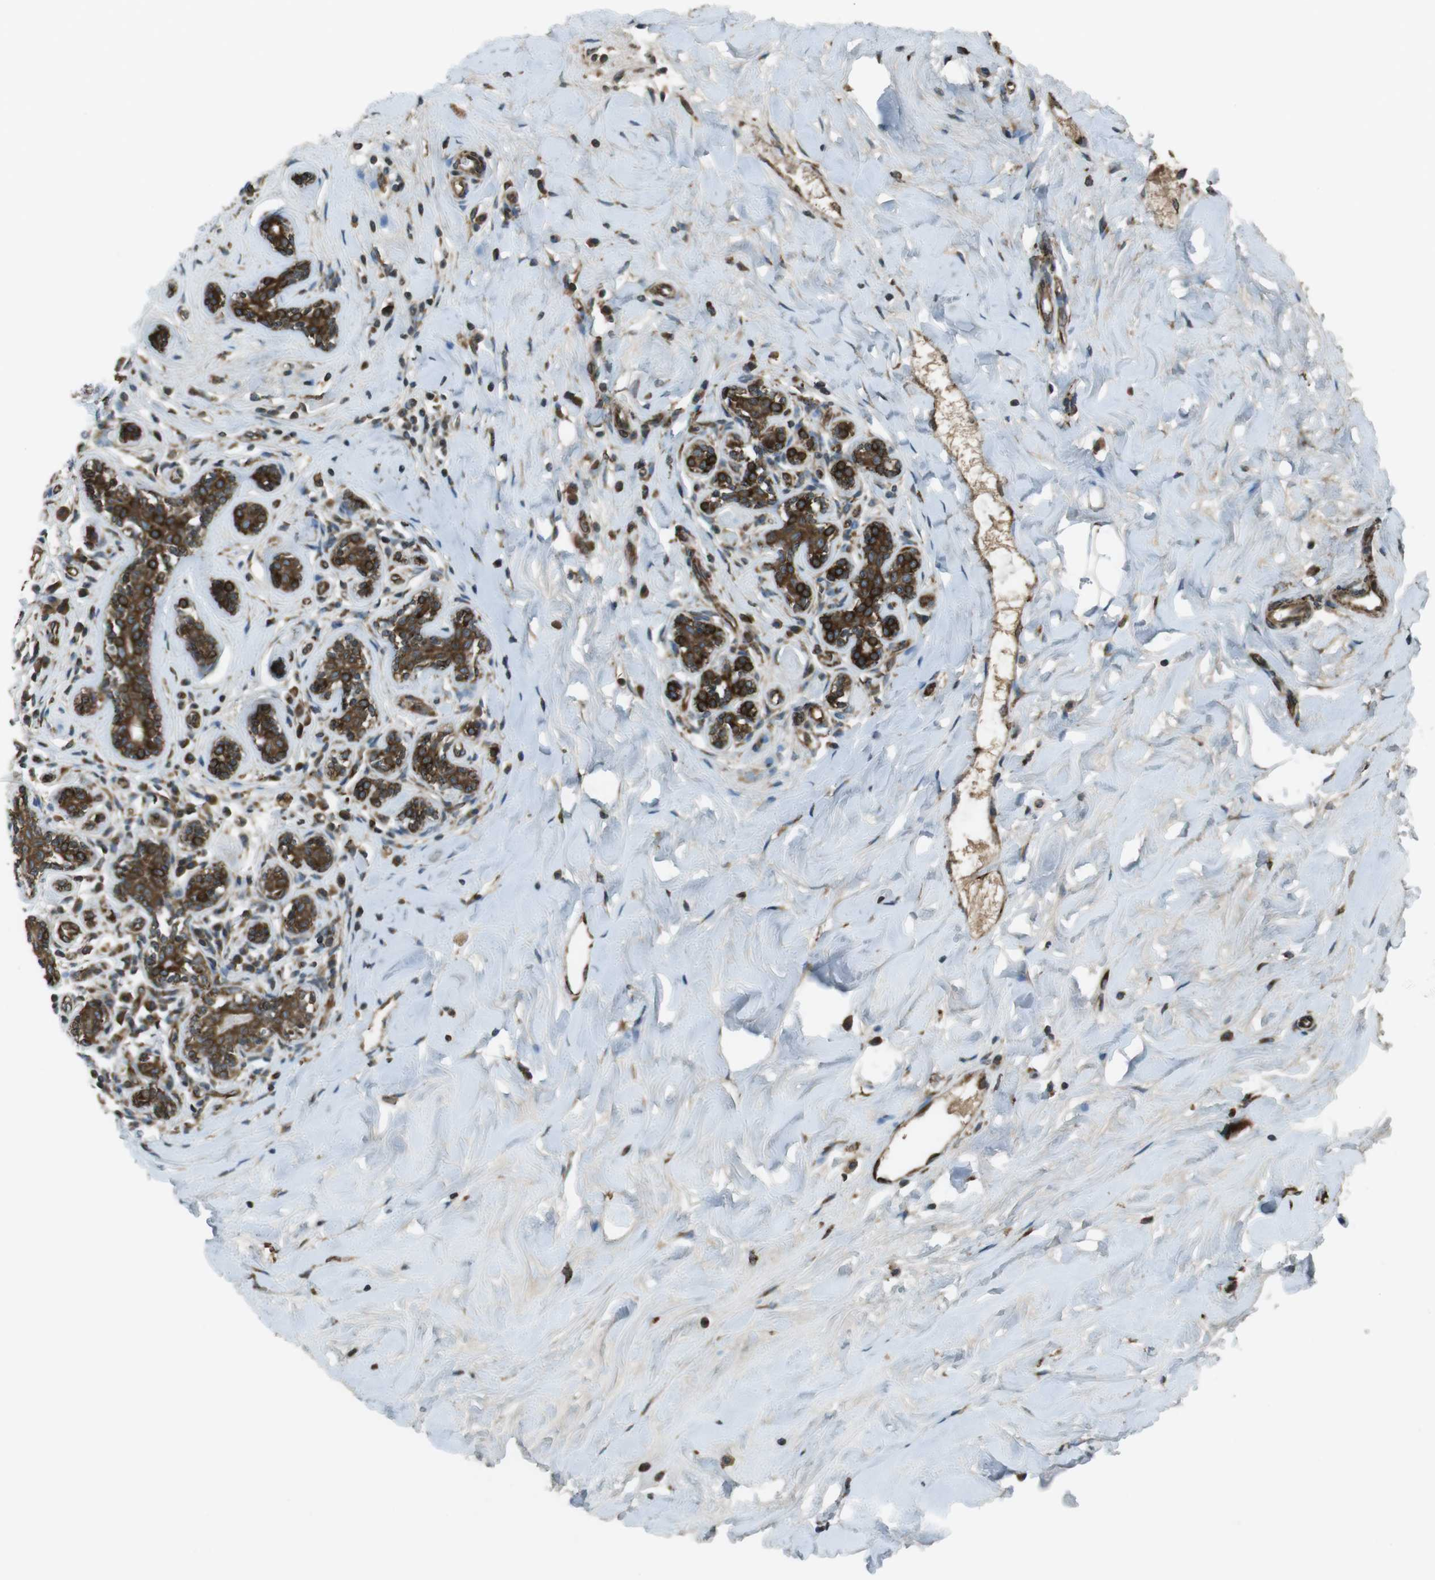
{"staining": {"intensity": "strong", "quantity": ">75%", "location": "cytoplasmic/membranous"}, "tissue": "breast cancer", "cell_type": "Tumor cells", "image_type": "cancer", "snomed": [{"axis": "morphology", "description": "Normal tissue, NOS"}, {"axis": "morphology", "description": "Duct carcinoma"}, {"axis": "topography", "description": "Breast"}], "caption": "A high amount of strong cytoplasmic/membranous expression is identified in approximately >75% of tumor cells in breast cancer (invasive ductal carcinoma) tissue. (Stains: DAB in brown, nuclei in blue, Microscopy: brightfield microscopy at high magnification).", "gene": "KTN1", "patient": {"sex": "female", "age": 40}}